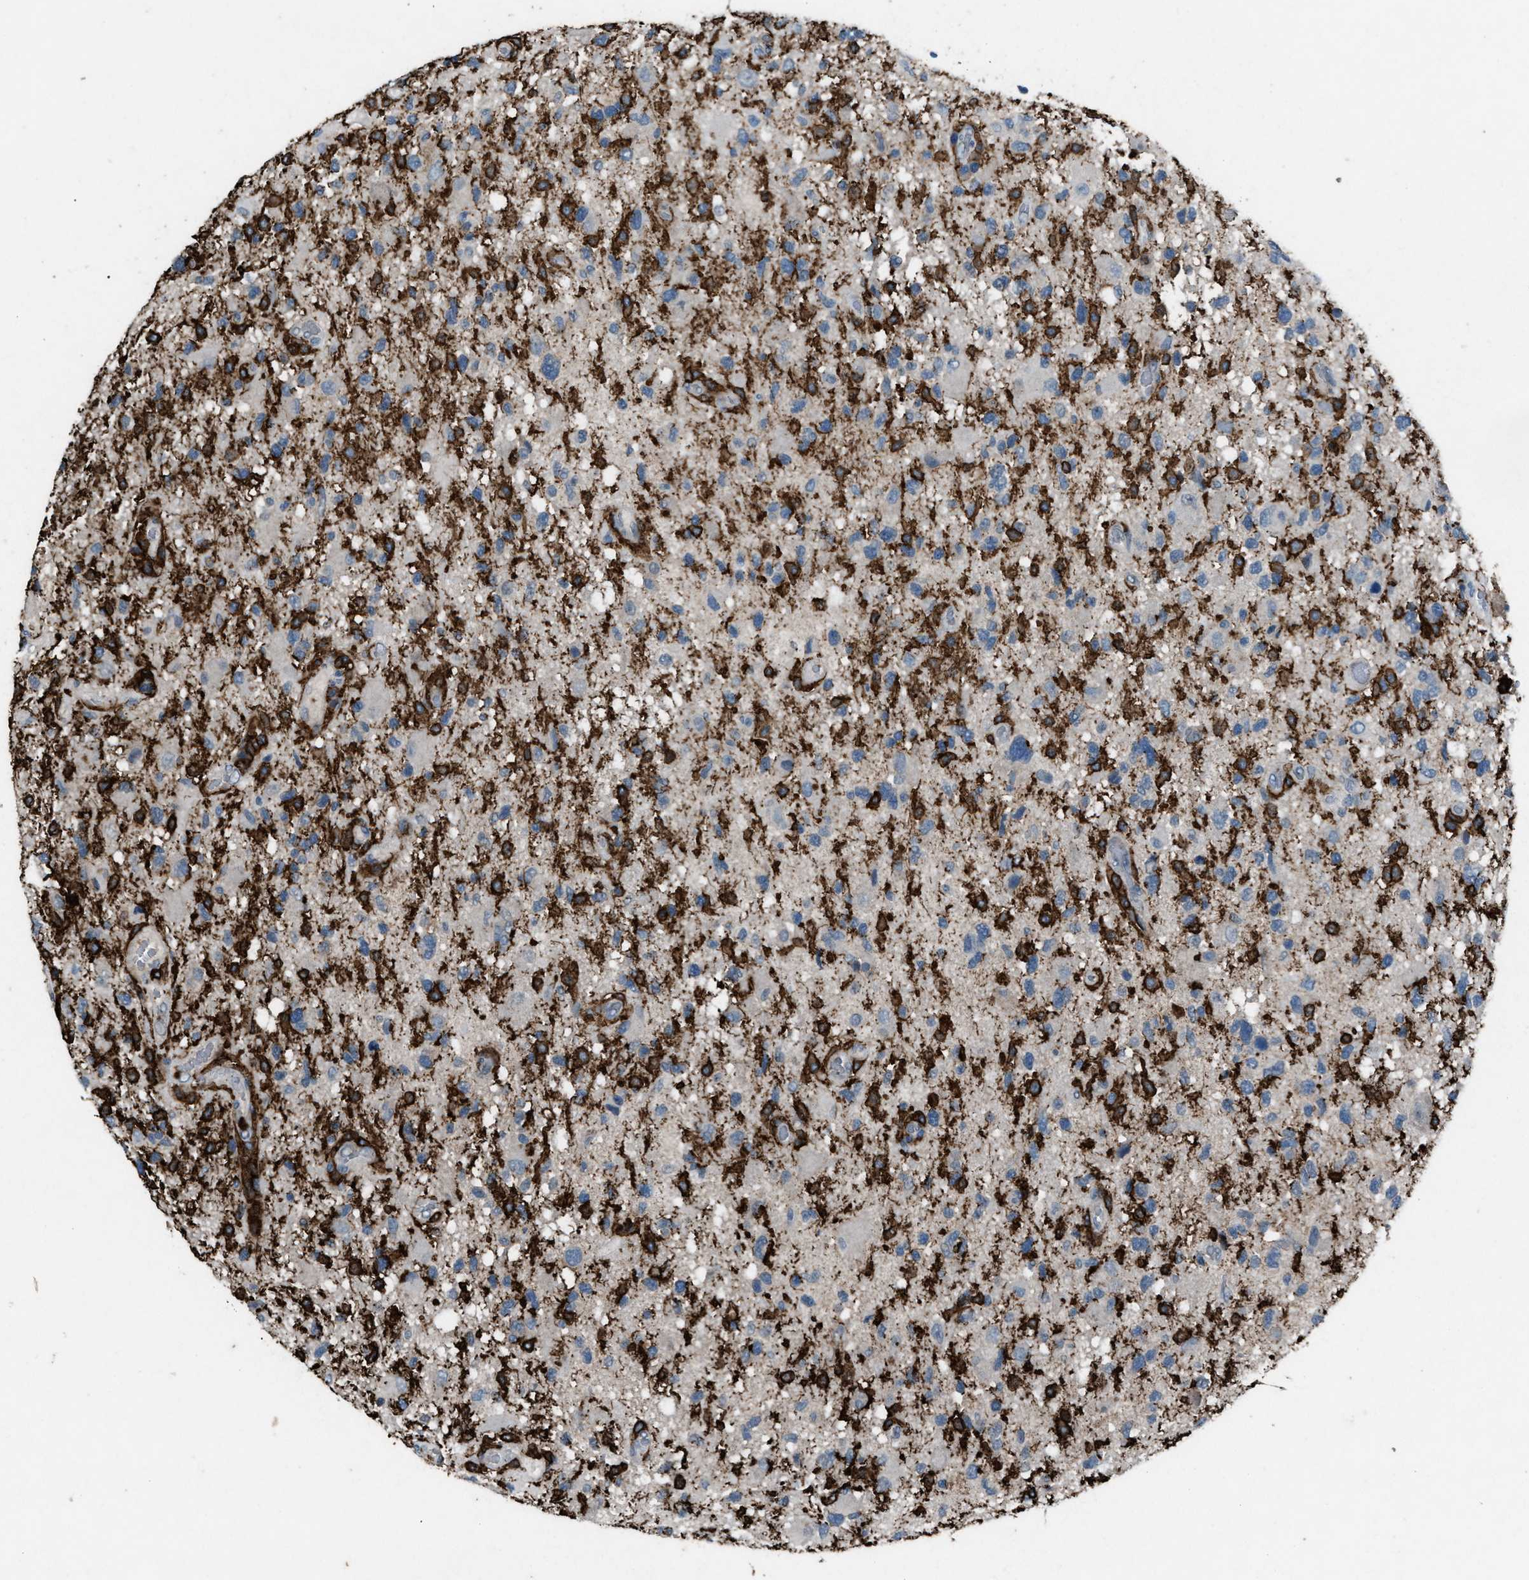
{"staining": {"intensity": "negative", "quantity": "none", "location": "none"}, "tissue": "glioma", "cell_type": "Tumor cells", "image_type": "cancer", "snomed": [{"axis": "morphology", "description": "Glioma, malignant, High grade"}, {"axis": "topography", "description": "Brain"}], "caption": "Tumor cells are negative for protein expression in human glioma. (DAB immunohistochemistry visualized using brightfield microscopy, high magnification).", "gene": "FCER1G", "patient": {"sex": "male", "age": 33}}